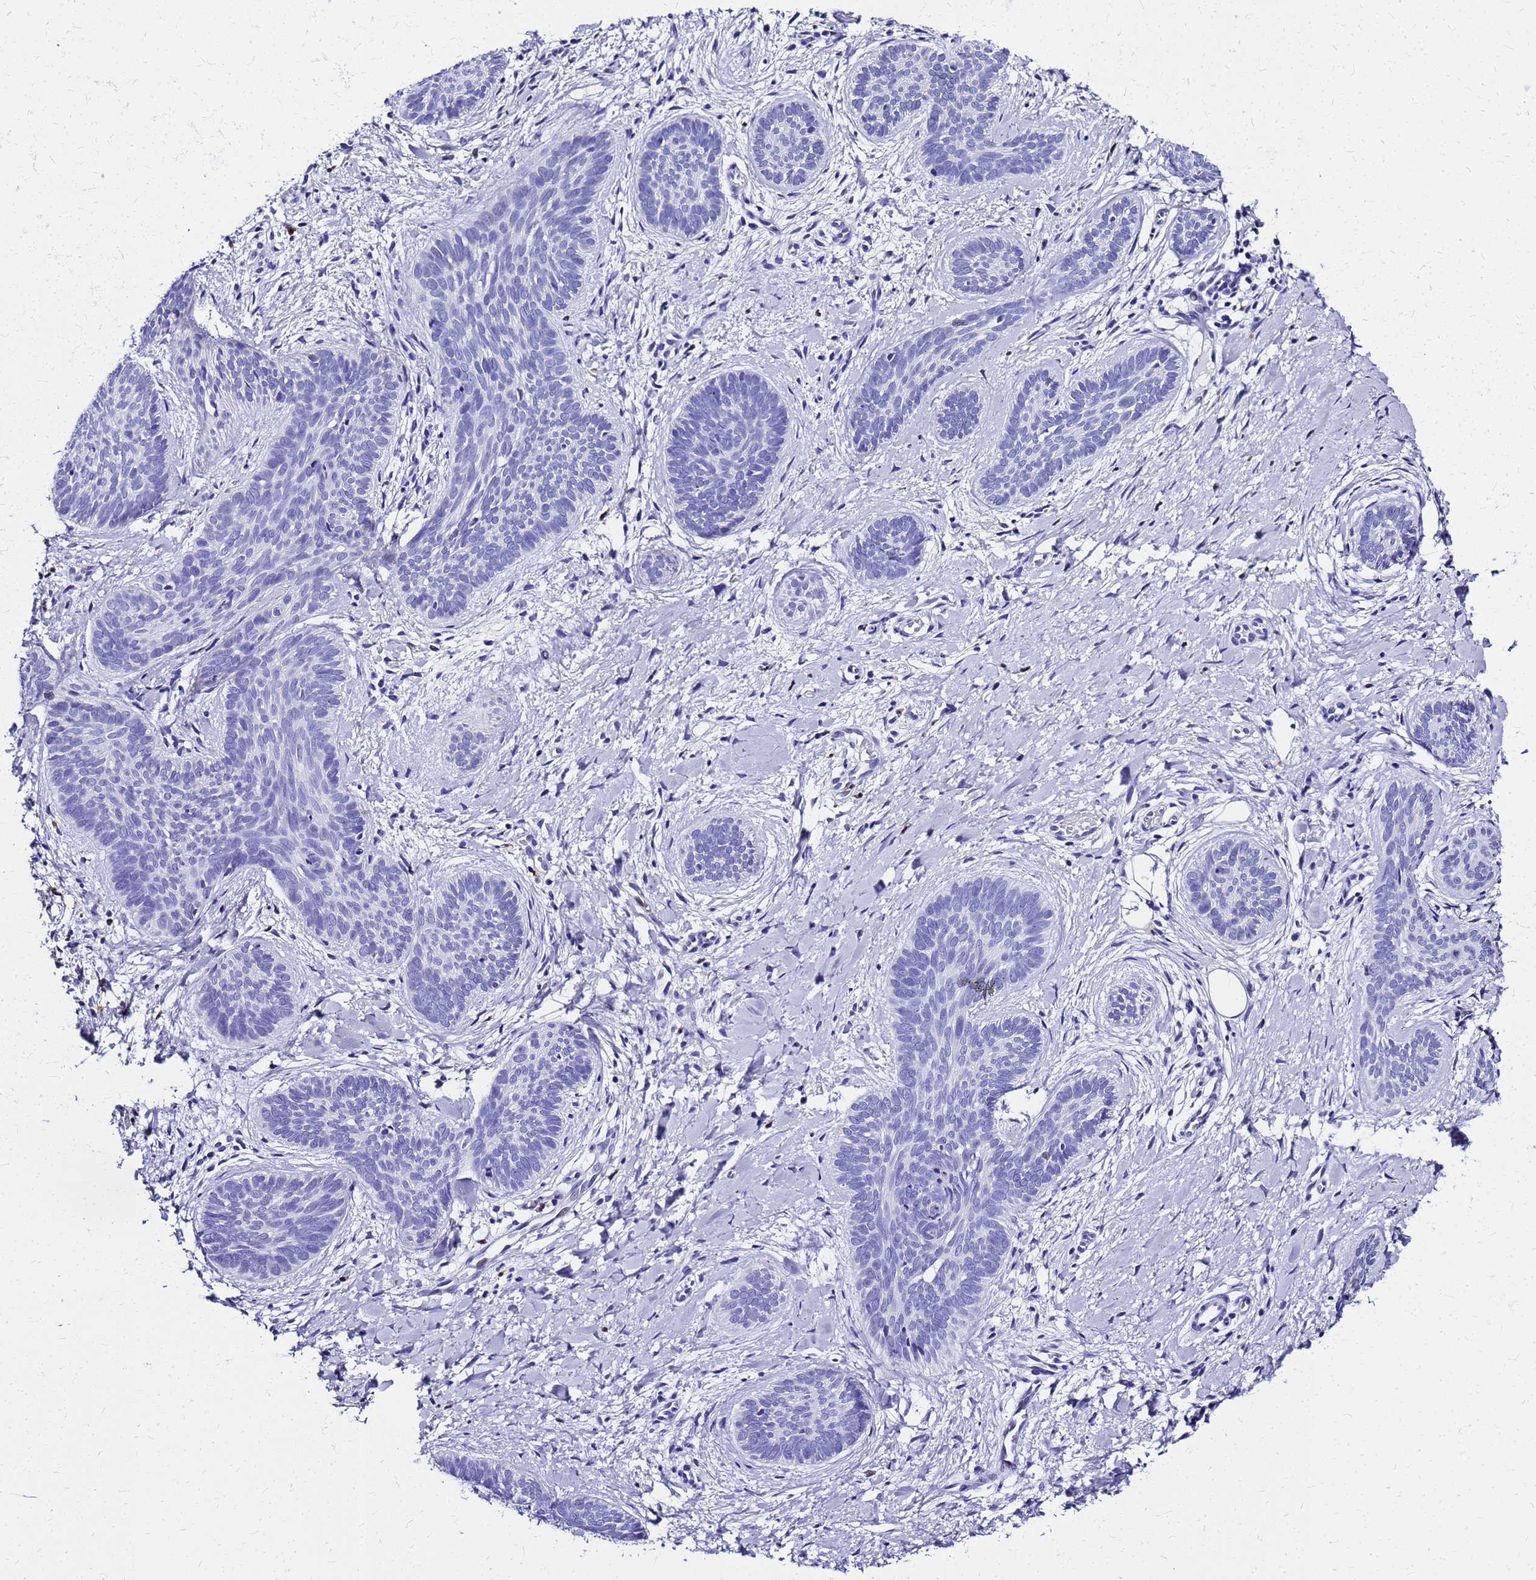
{"staining": {"intensity": "negative", "quantity": "none", "location": "none"}, "tissue": "skin cancer", "cell_type": "Tumor cells", "image_type": "cancer", "snomed": [{"axis": "morphology", "description": "Basal cell carcinoma"}, {"axis": "topography", "description": "Skin"}], "caption": "A micrograph of basal cell carcinoma (skin) stained for a protein shows no brown staining in tumor cells.", "gene": "SMIM21", "patient": {"sex": "female", "age": 81}}